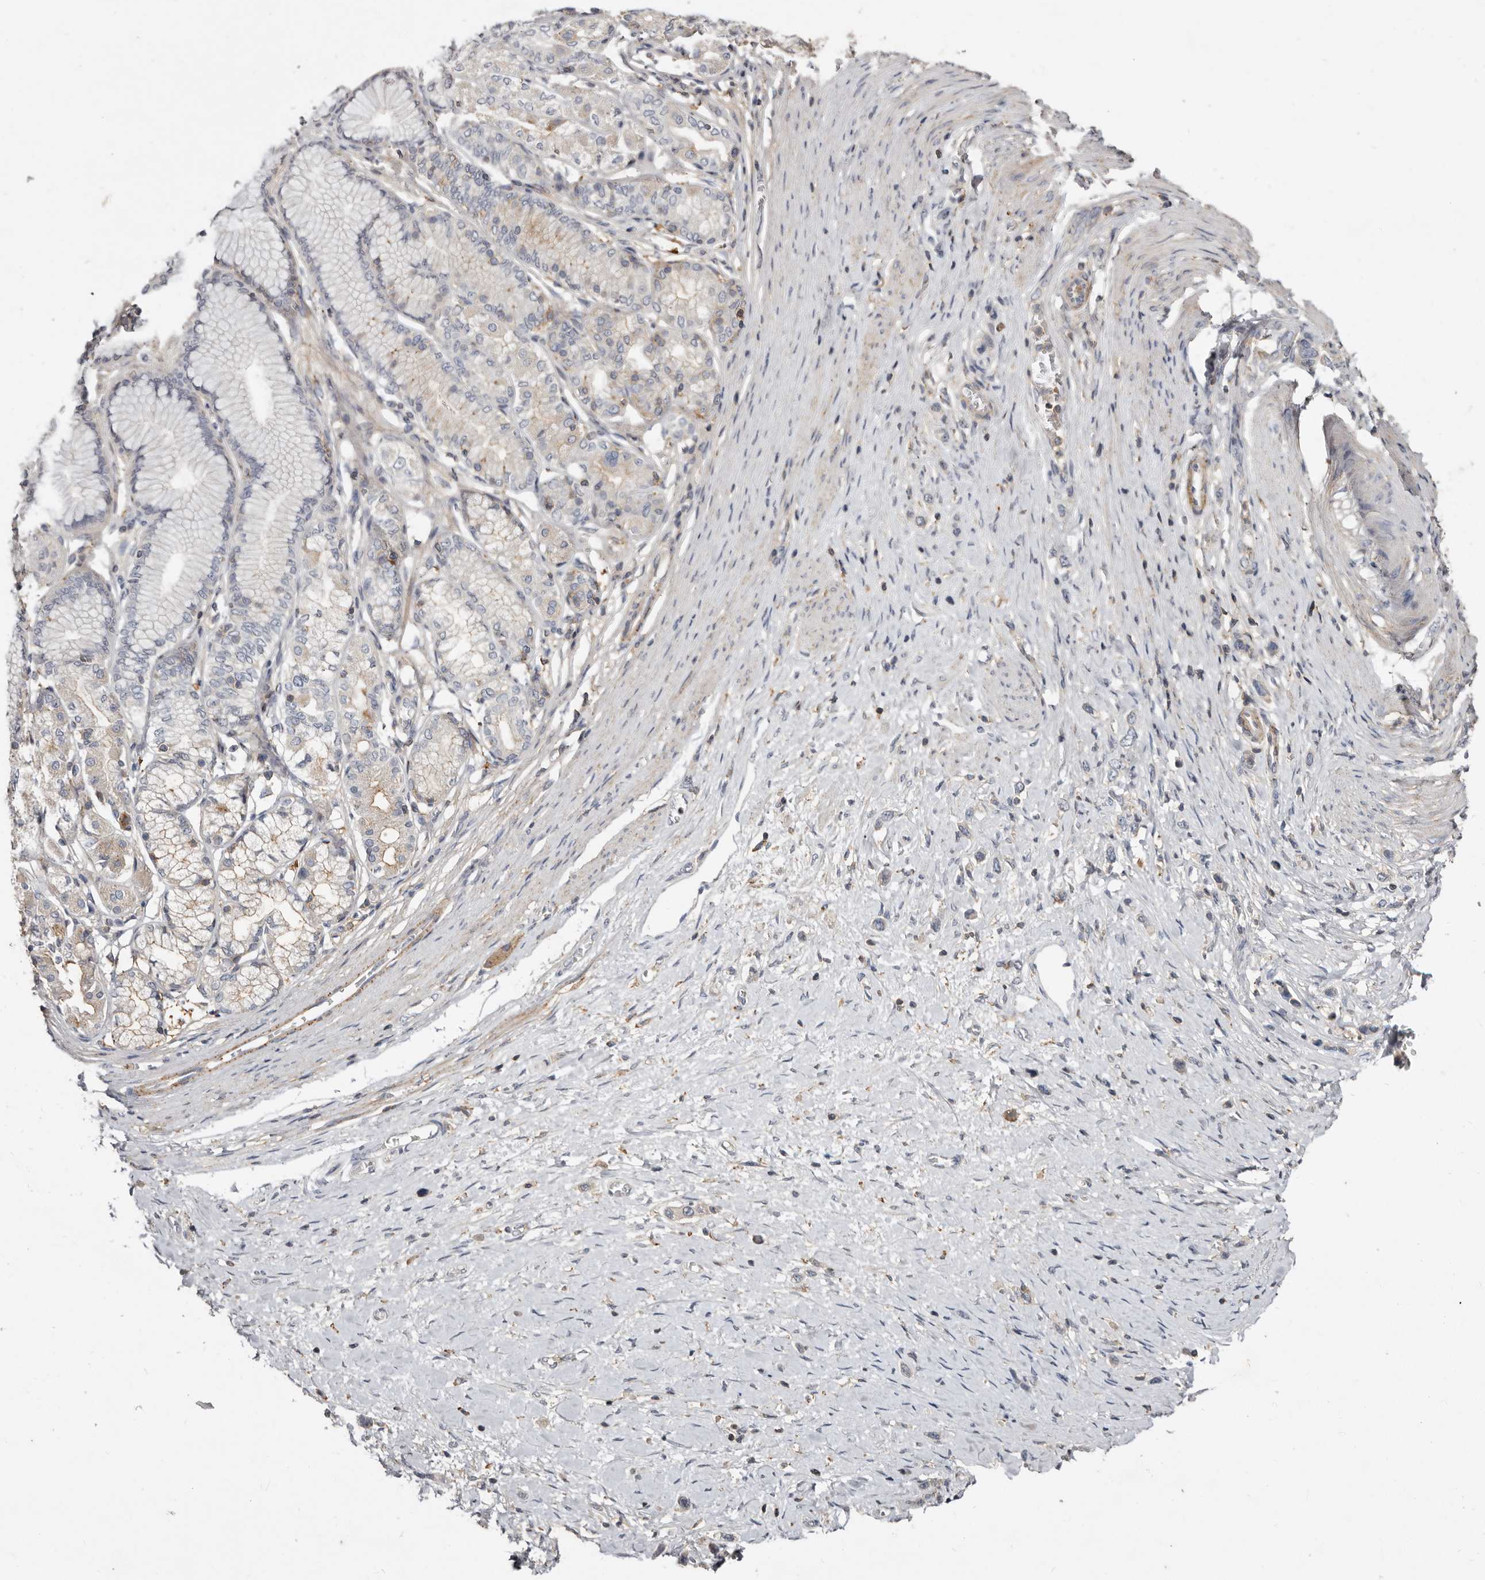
{"staining": {"intensity": "negative", "quantity": "none", "location": "none"}, "tissue": "stomach cancer", "cell_type": "Tumor cells", "image_type": "cancer", "snomed": [{"axis": "morphology", "description": "Adenocarcinoma, NOS"}, {"axis": "topography", "description": "Stomach"}], "caption": "An immunohistochemistry (IHC) micrograph of stomach cancer (adenocarcinoma) is shown. There is no staining in tumor cells of stomach cancer (adenocarcinoma). (DAB IHC with hematoxylin counter stain).", "gene": "KIF26B", "patient": {"sex": "female", "age": 65}}